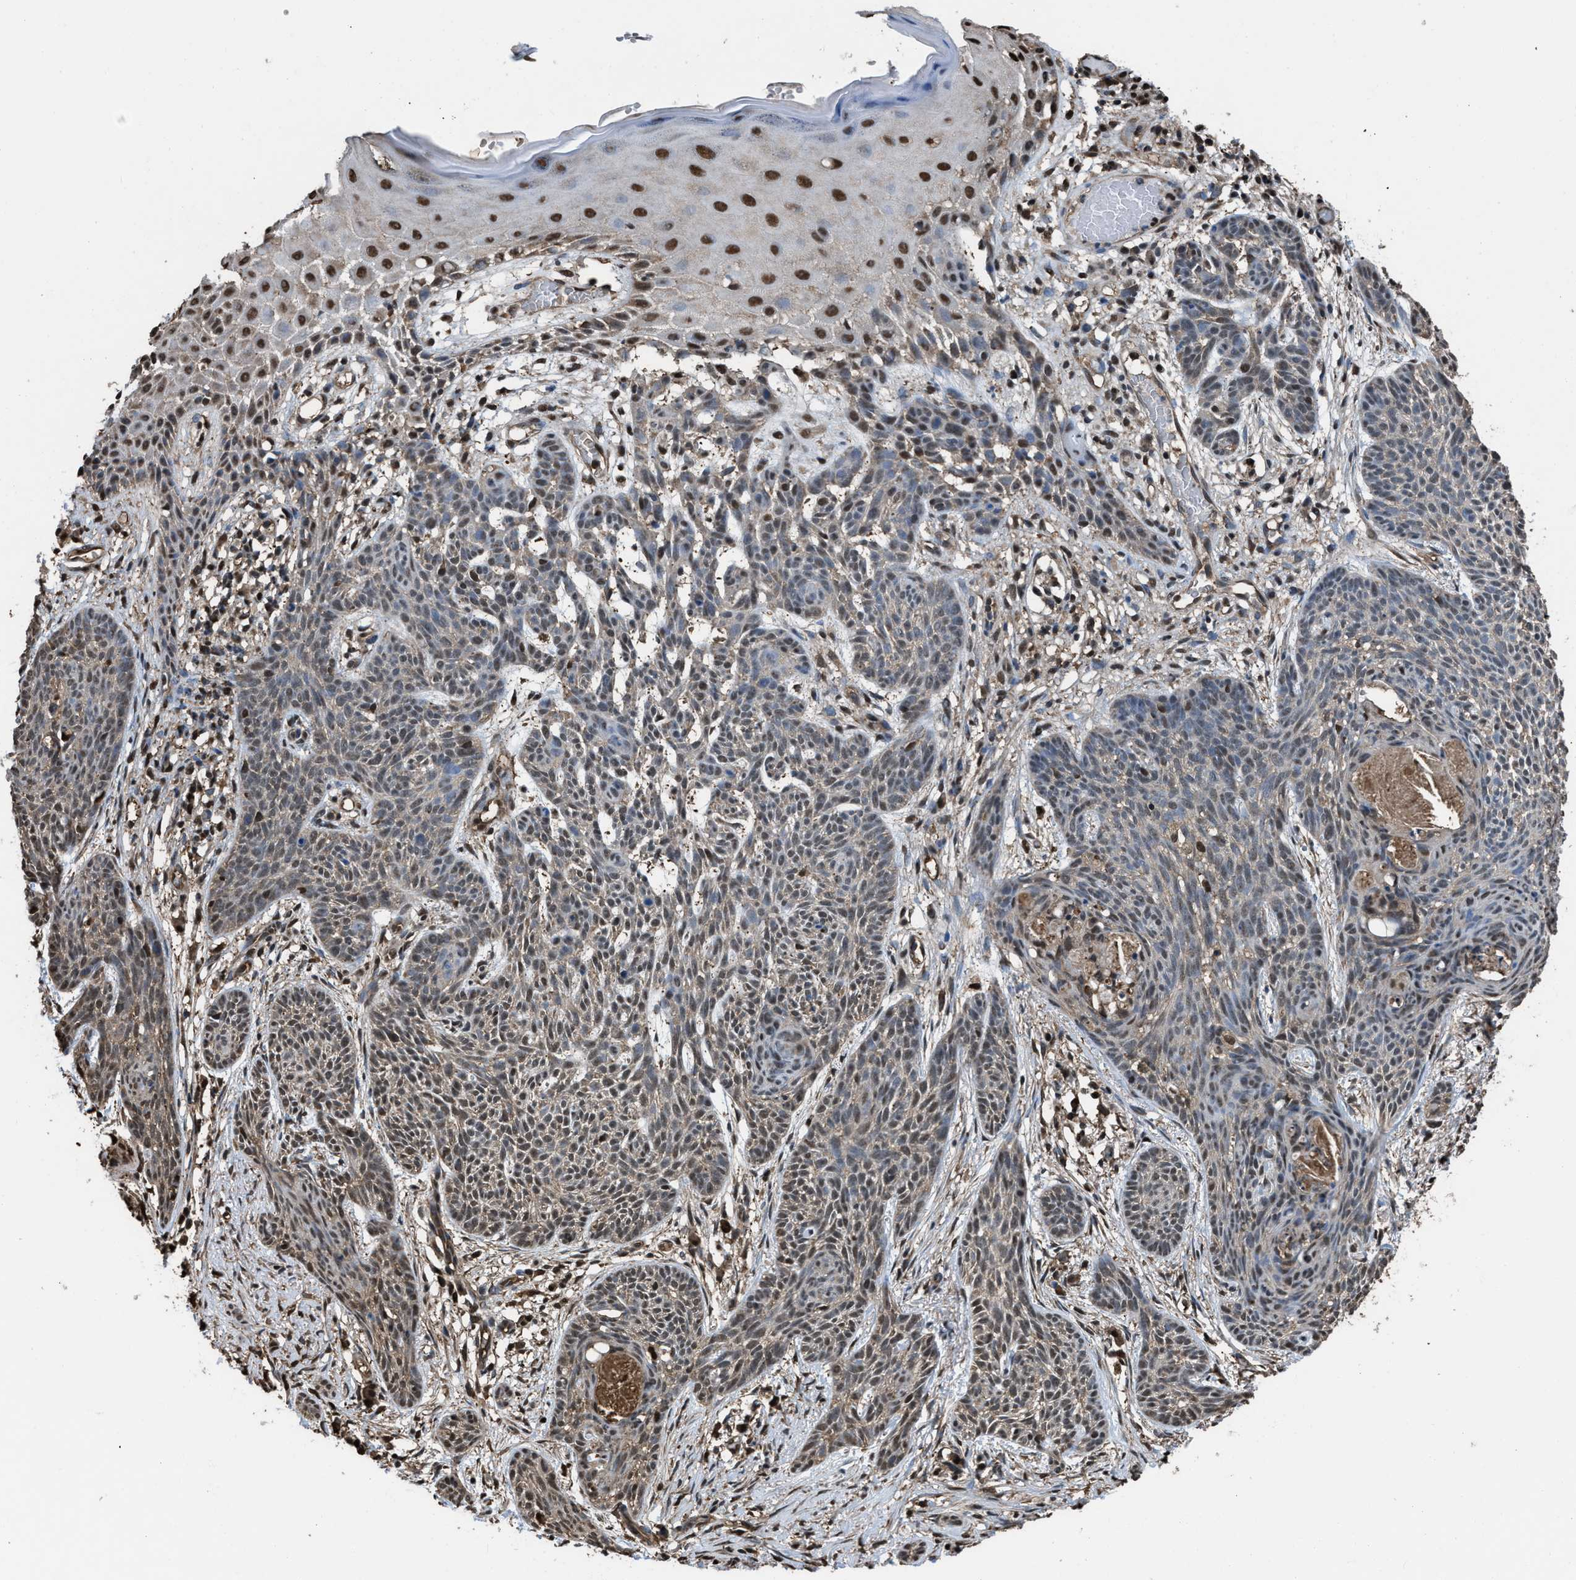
{"staining": {"intensity": "weak", "quantity": ">75%", "location": "nuclear"}, "tissue": "skin cancer", "cell_type": "Tumor cells", "image_type": "cancer", "snomed": [{"axis": "morphology", "description": "Basal cell carcinoma"}, {"axis": "topography", "description": "Skin"}], "caption": "Basal cell carcinoma (skin) stained with immunohistochemistry (IHC) reveals weak nuclear expression in approximately >75% of tumor cells.", "gene": "FNTA", "patient": {"sex": "female", "age": 59}}